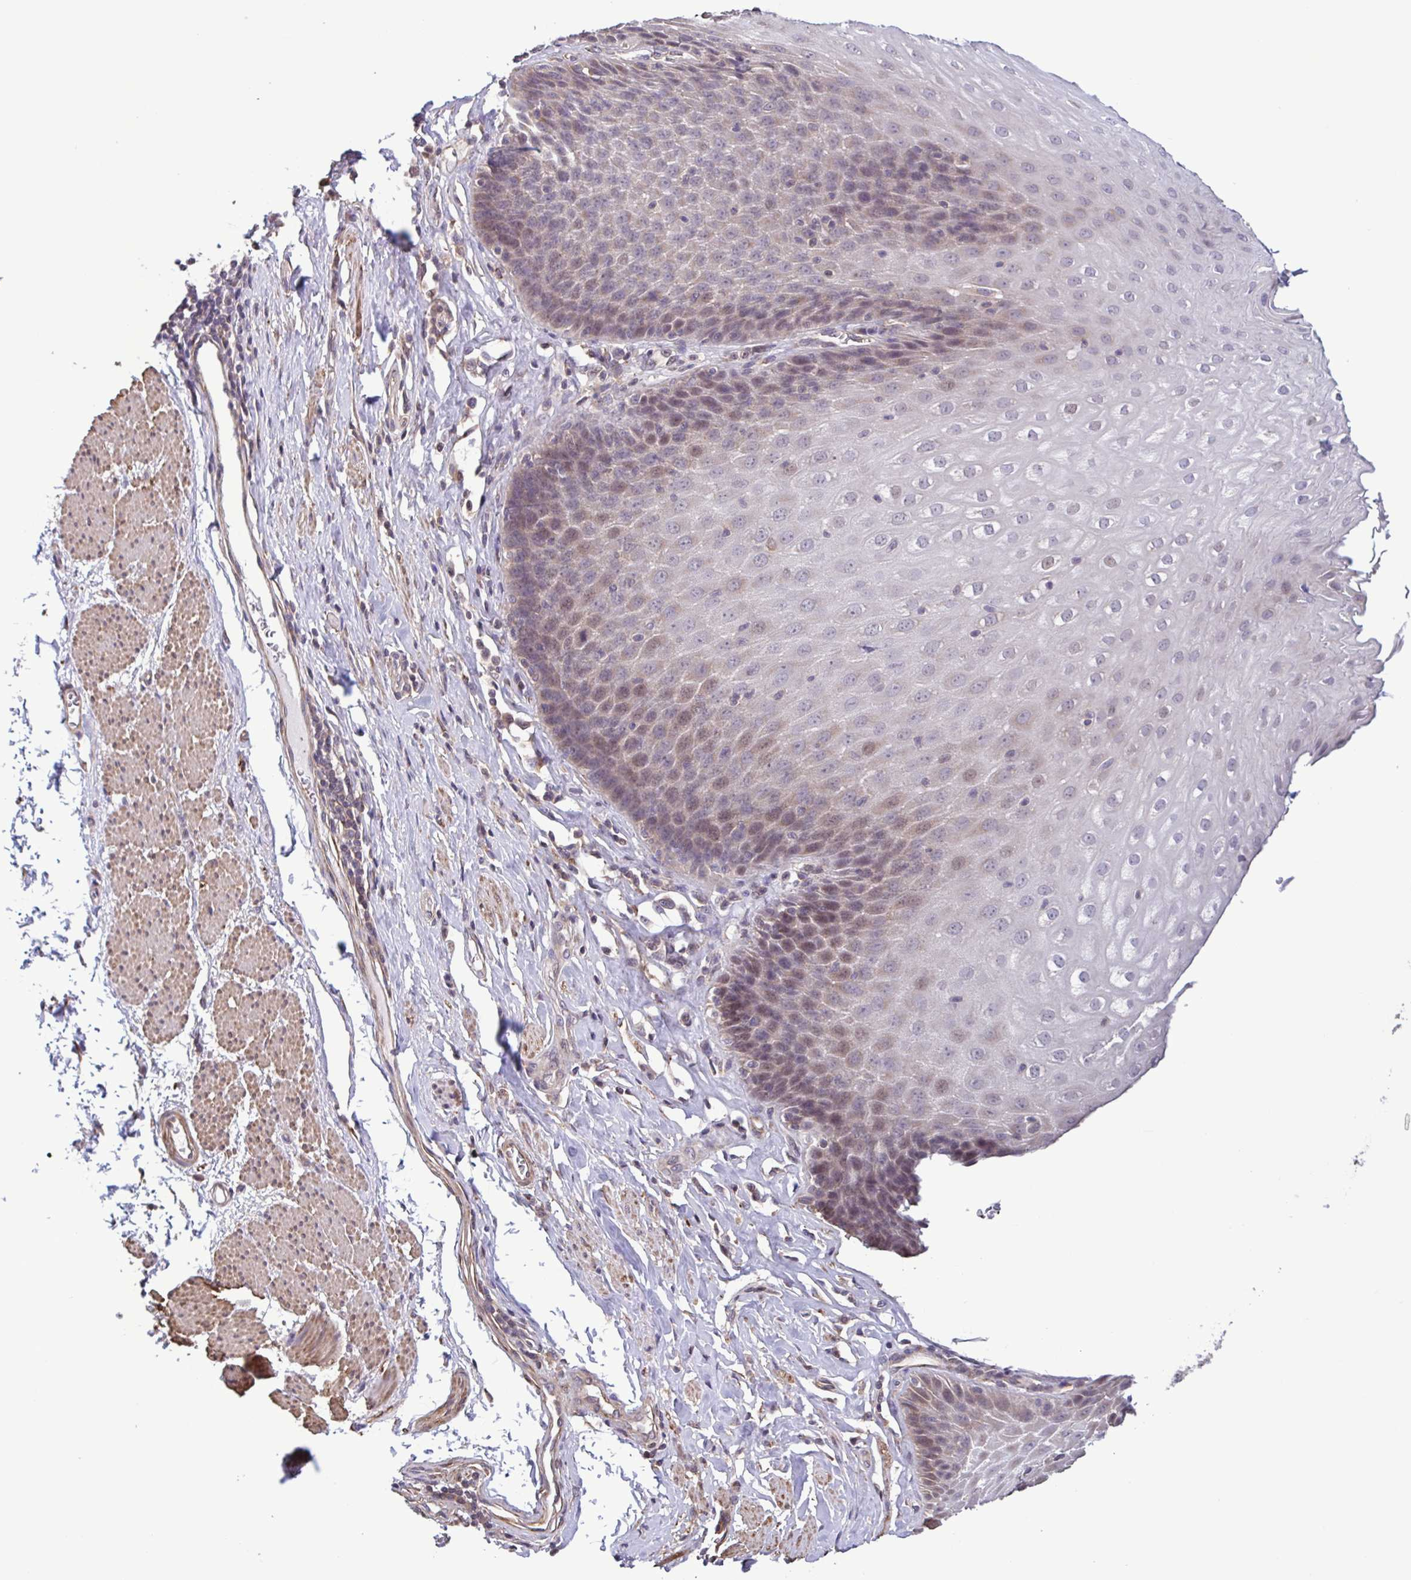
{"staining": {"intensity": "weak", "quantity": "25%-75%", "location": "nuclear"}, "tissue": "esophagus", "cell_type": "Squamous epithelial cells", "image_type": "normal", "snomed": [{"axis": "morphology", "description": "Normal tissue, NOS"}, {"axis": "topography", "description": "Esophagus"}], "caption": "Brown immunohistochemical staining in unremarkable human esophagus displays weak nuclear staining in approximately 25%-75% of squamous epithelial cells.", "gene": "ZNF200", "patient": {"sex": "female", "age": 61}}